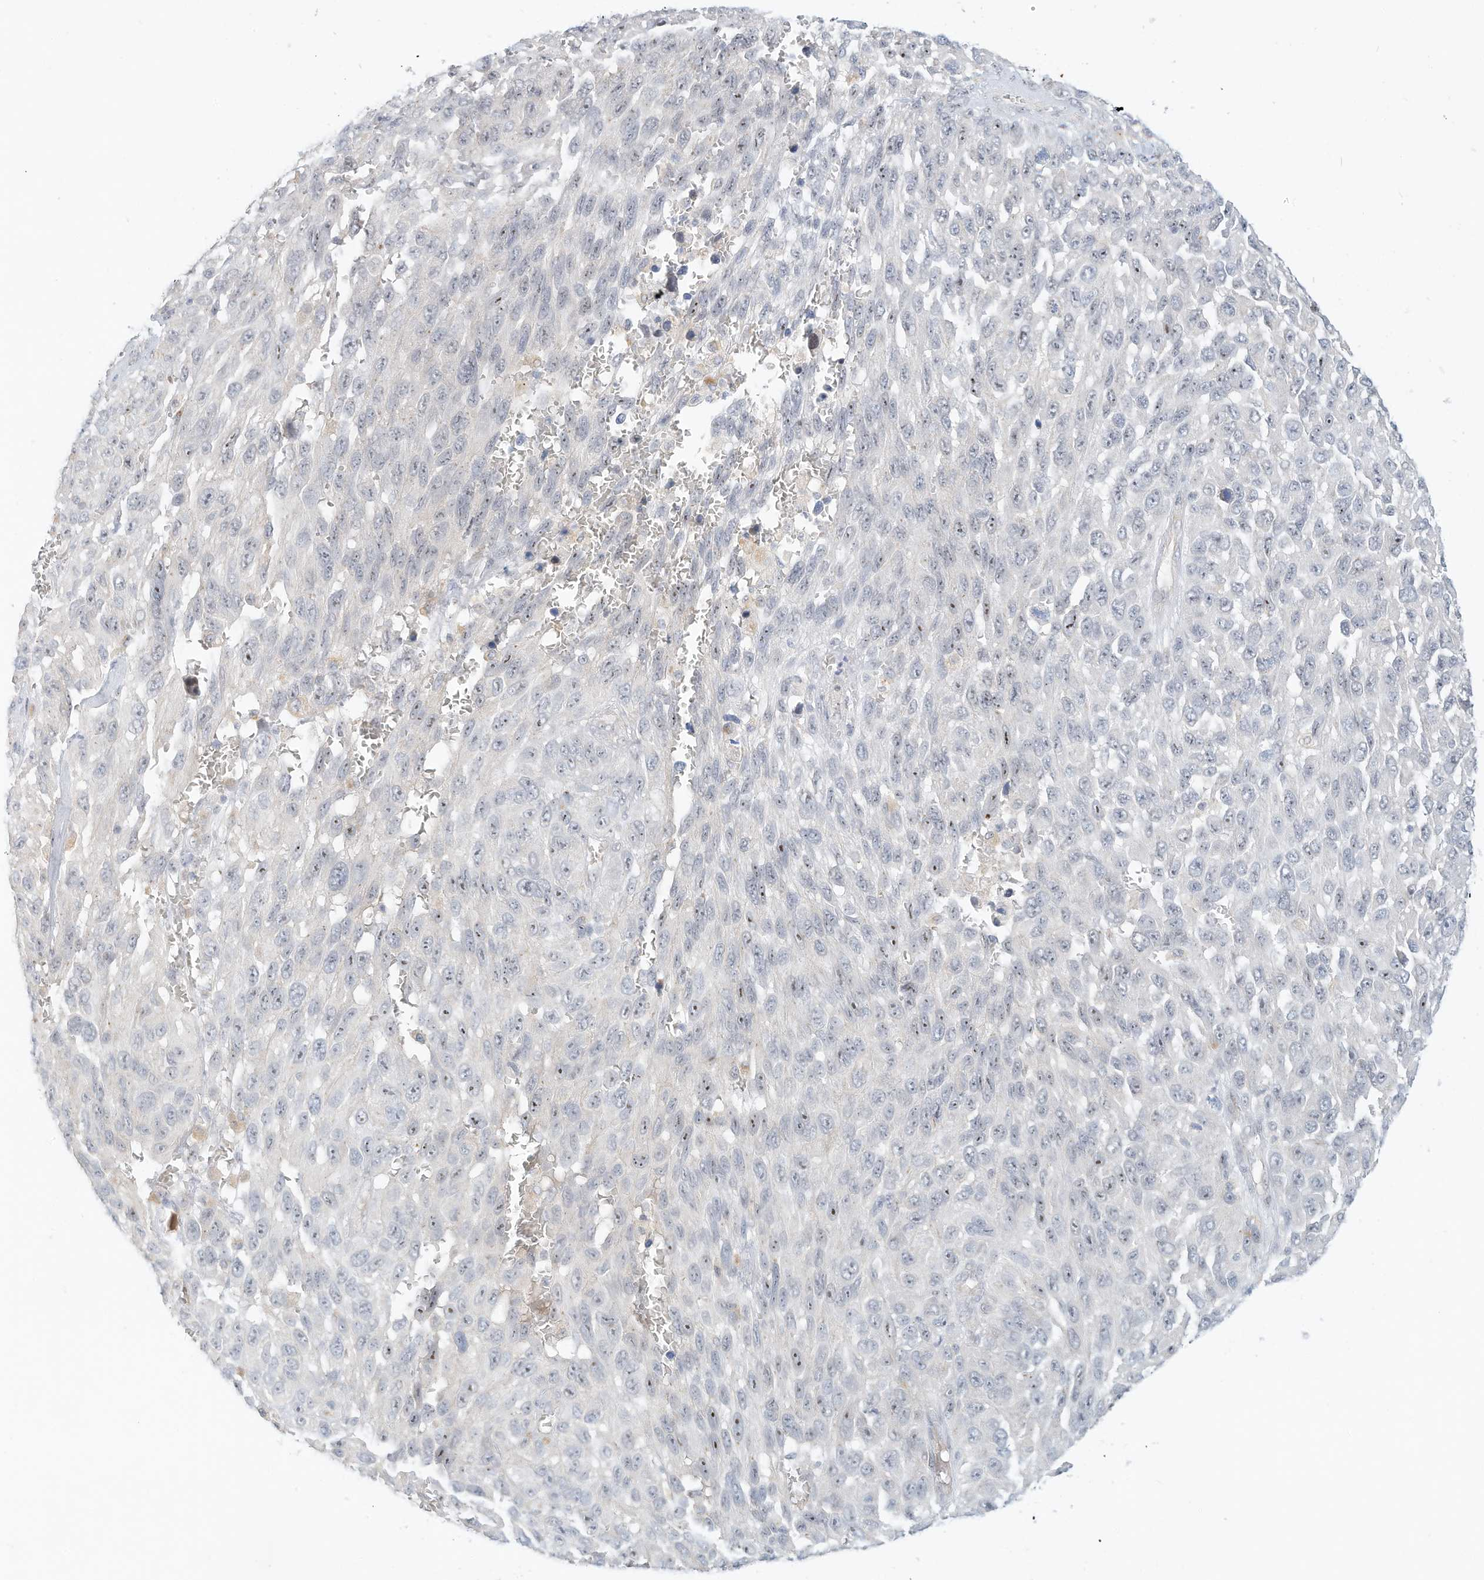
{"staining": {"intensity": "moderate", "quantity": "<25%", "location": "nuclear"}, "tissue": "melanoma", "cell_type": "Tumor cells", "image_type": "cancer", "snomed": [{"axis": "morphology", "description": "Malignant melanoma, NOS"}, {"axis": "topography", "description": "Skin"}], "caption": "Immunohistochemistry of melanoma shows low levels of moderate nuclear positivity in about <25% of tumor cells.", "gene": "PAK6", "patient": {"sex": "female", "age": 96}}